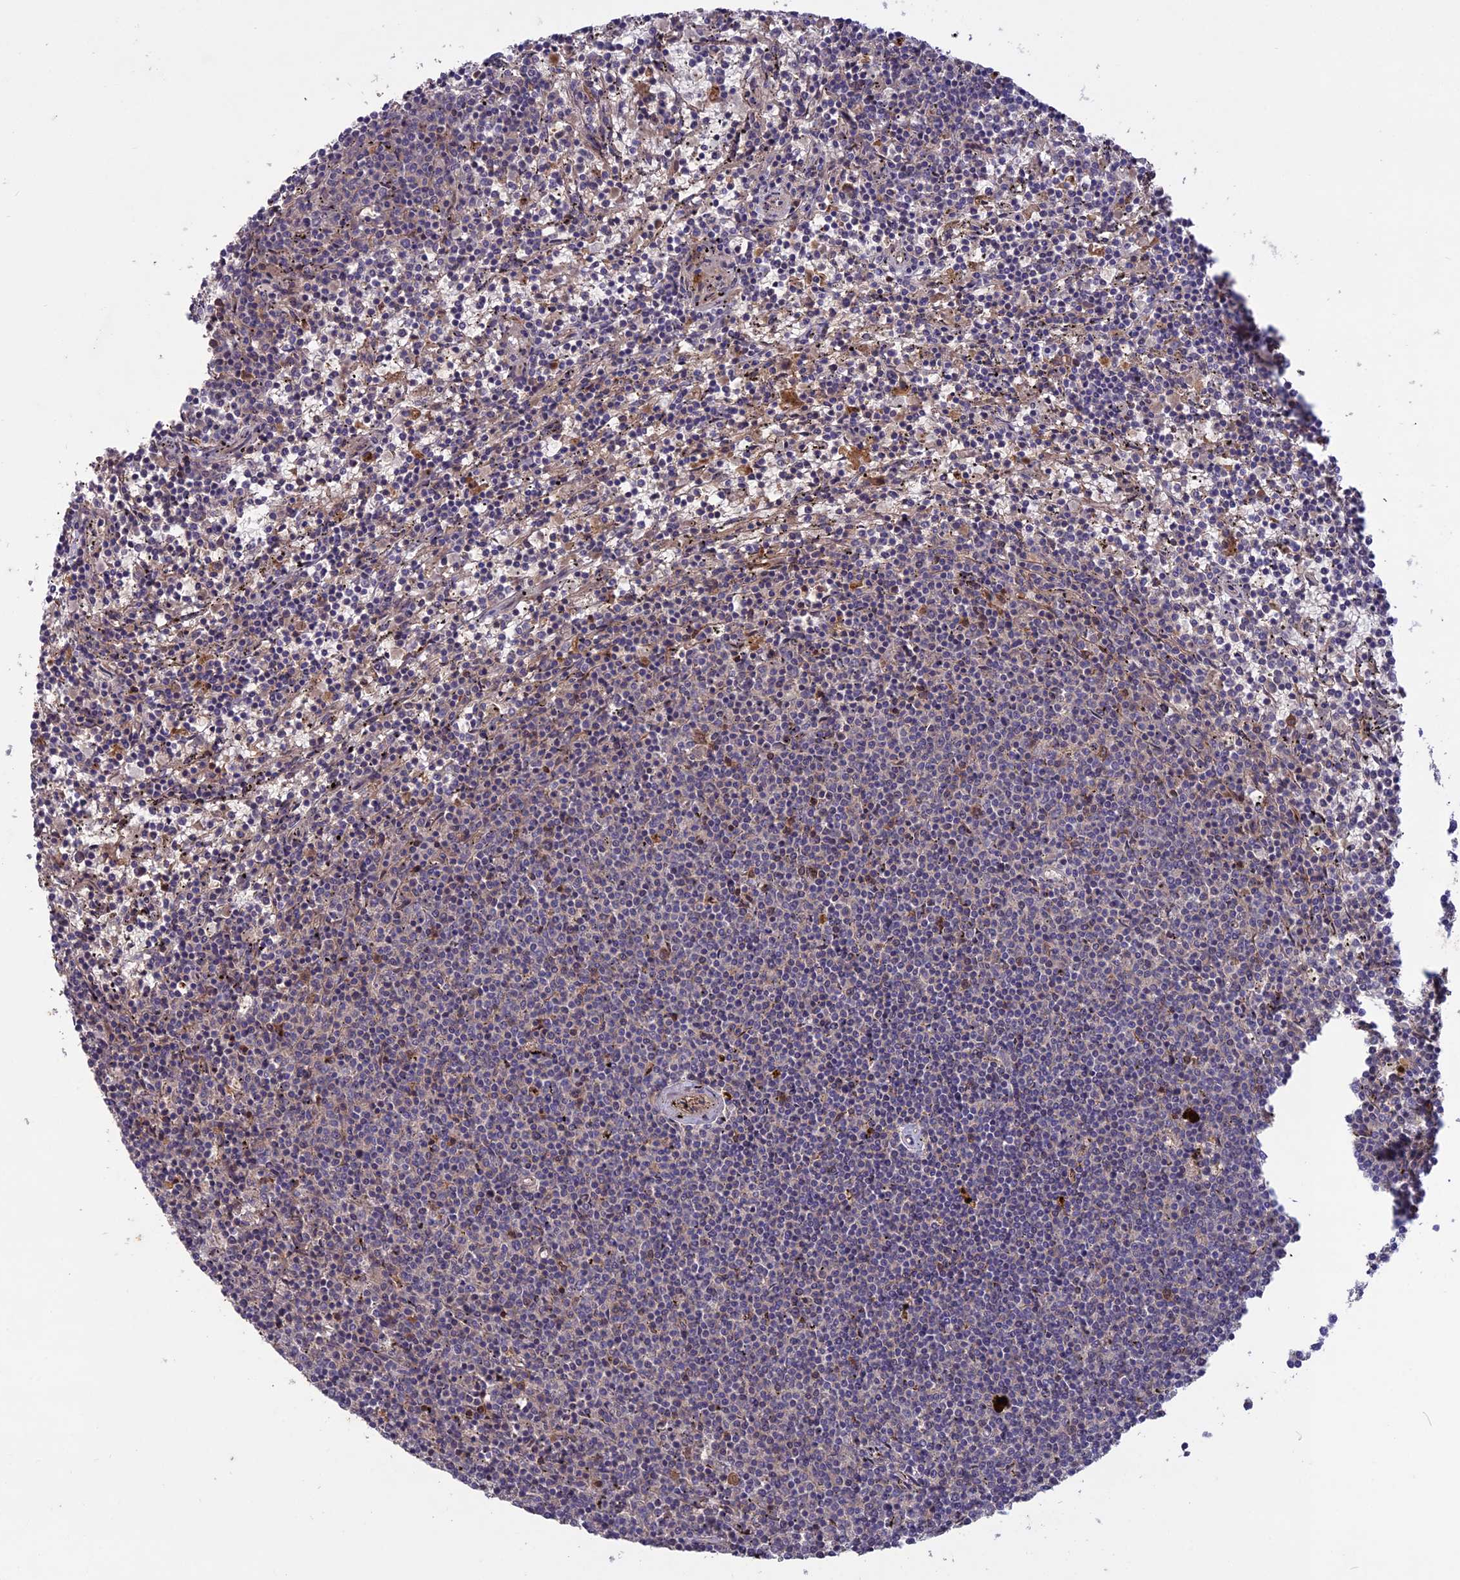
{"staining": {"intensity": "negative", "quantity": "none", "location": "none"}, "tissue": "lymphoma", "cell_type": "Tumor cells", "image_type": "cancer", "snomed": [{"axis": "morphology", "description": "Malignant lymphoma, non-Hodgkin's type, Low grade"}, {"axis": "topography", "description": "Spleen"}], "caption": "This is an immunohistochemistry (IHC) histopathology image of human lymphoma. There is no staining in tumor cells.", "gene": "ADO", "patient": {"sex": "female", "age": 50}}